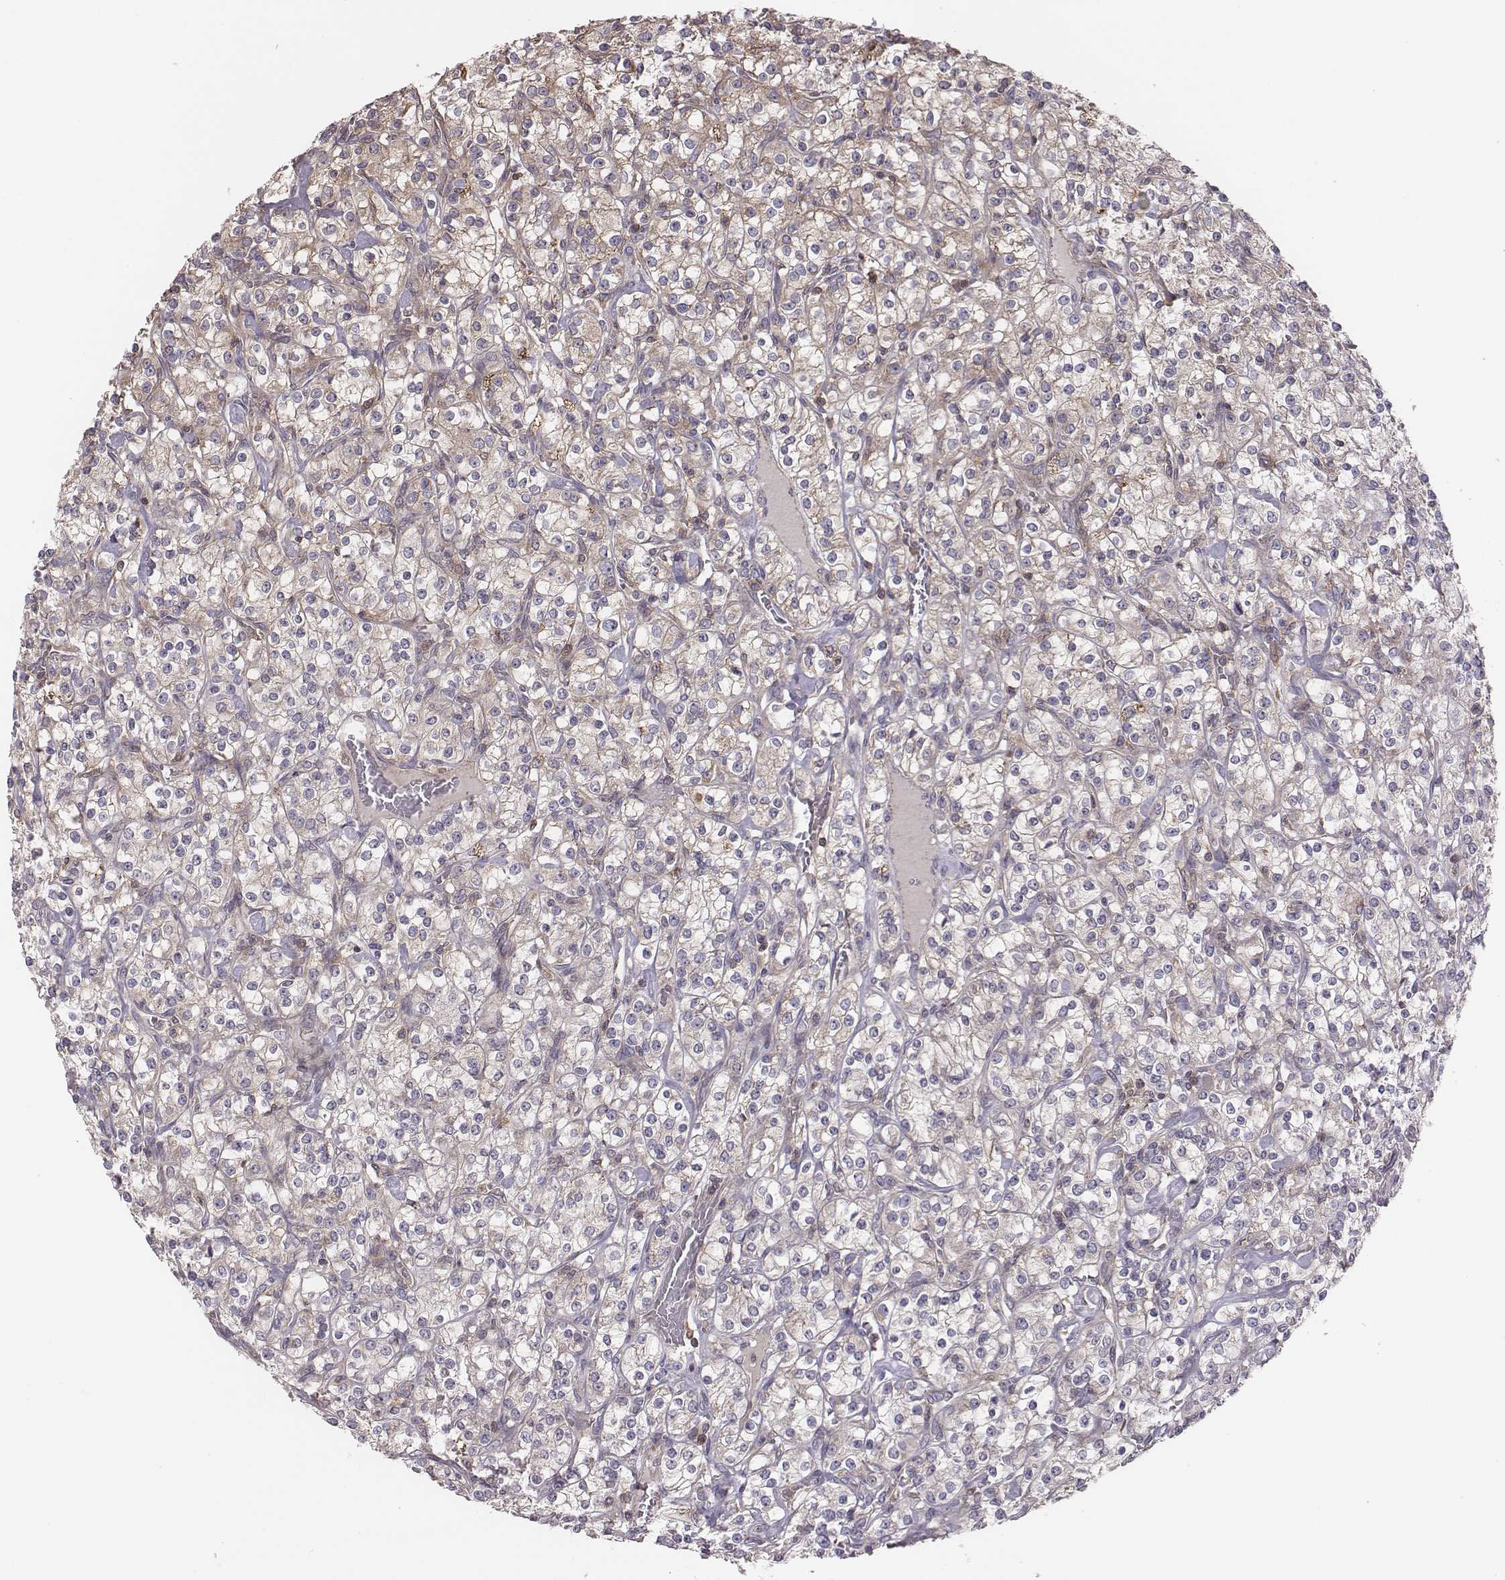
{"staining": {"intensity": "weak", "quantity": "25%-75%", "location": "cytoplasmic/membranous"}, "tissue": "renal cancer", "cell_type": "Tumor cells", "image_type": "cancer", "snomed": [{"axis": "morphology", "description": "Adenocarcinoma, NOS"}, {"axis": "topography", "description": "Kidney"}], "caption": "Protein positivity by IHC shows weak cytoplasmic/membranous expression in approximately 25%-75% of tumor cells in renal cancer.", "gene": "CAD", "patient": {"sex": "male", "age": 77}}